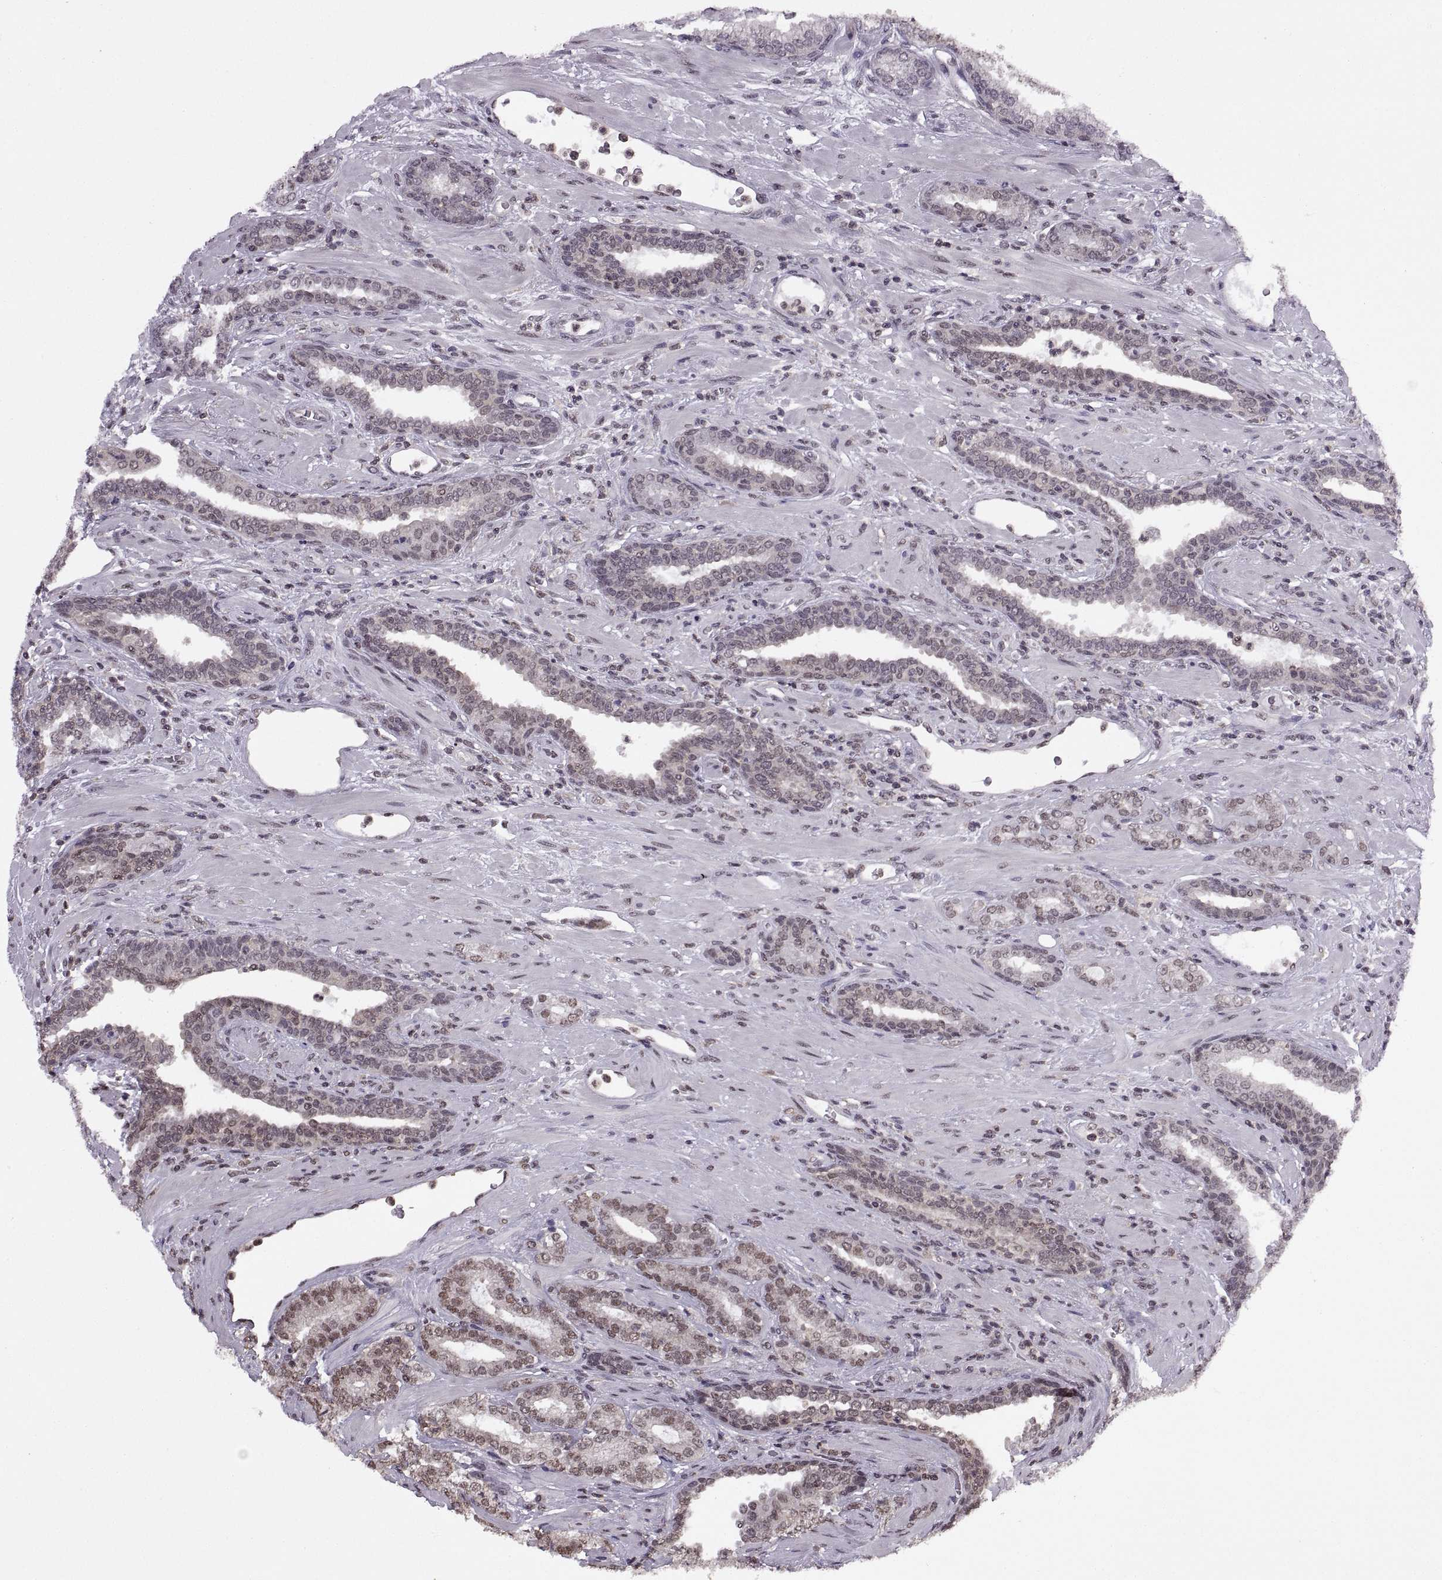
{"staining": {"intensity": "weak", "quantity": "25%-75%", "location": "nuclear"}, "tissue": "prostate cancer", "cell_type": "Tumor cells", "image_type": "cancer", "snomed": [{"axis": "morphology", "description": "Adenocarcinoma, Low grade"}, {"axis": "topography", "description": "Prostate"}], "caption": "Prostate cancer (adenocarcinoma (low-grade)) stained with immunohistochemistry (IHC) reveals weak nuclear positivity in approximately 25%-75% of tumor cells.", "gene": "INTS3", "patient": {"sex": "male", "age": 61}}